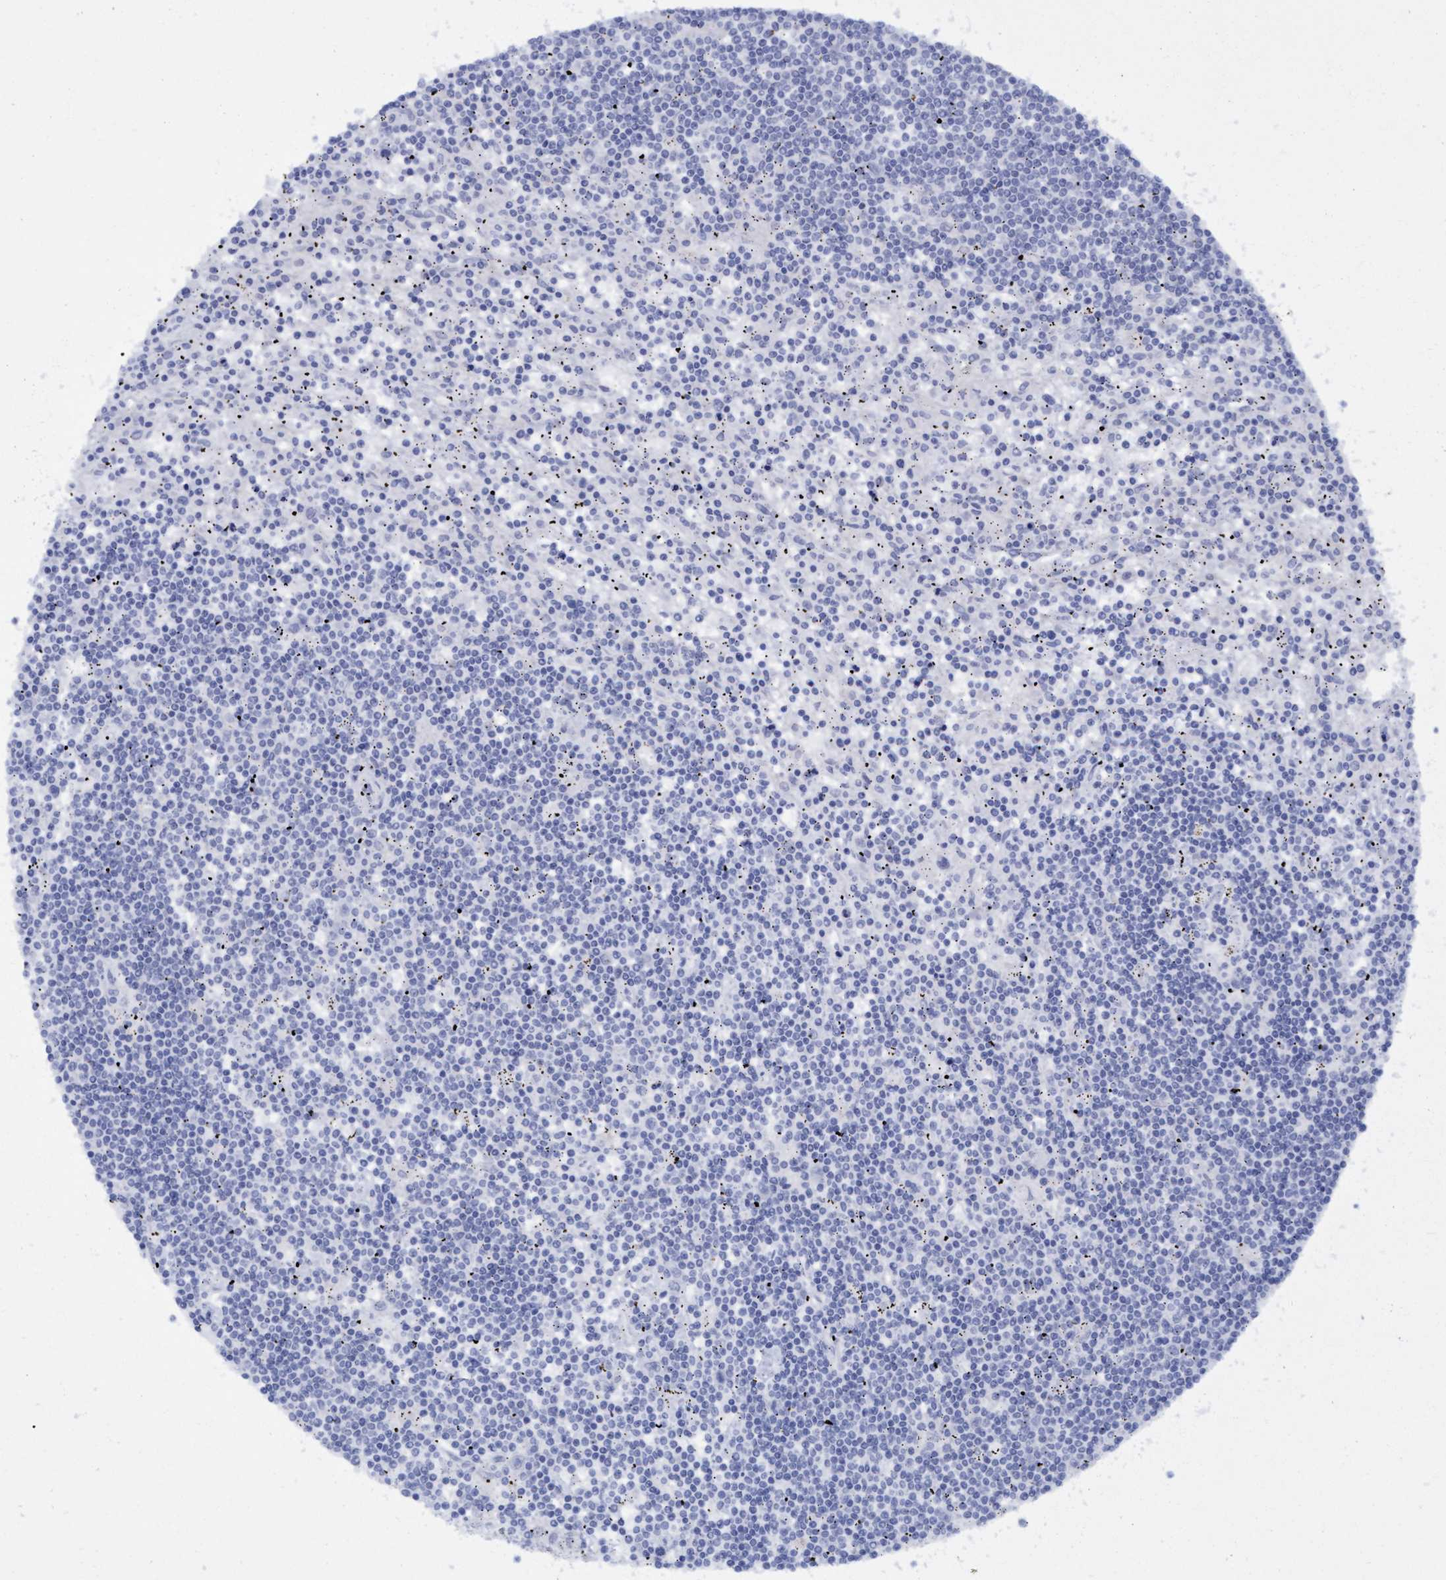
{"staining": {"intensity": "negative", "quantity": "none", "location": "none"}, "tissue": "lymphoma", "cell_type": "Tumor cells", "image_type": "cancer", "snomed": [{"axis": "morphology", "description": "Malignant lymphoma, non-Hodgkin's type, Low grade"}, {"axis": "topography", "description": "Spleen"}], "caption": "This histopathology image is of low-grade malignant lymphoma, non-Hodgkin's type stained with immunohistochemistry to label a protein in brown with the nuclei are counter-stained blue. There is no positivity in tumor cells.", "gene": "SSTR3", "patient": {"sex": "male", "age": 76}}